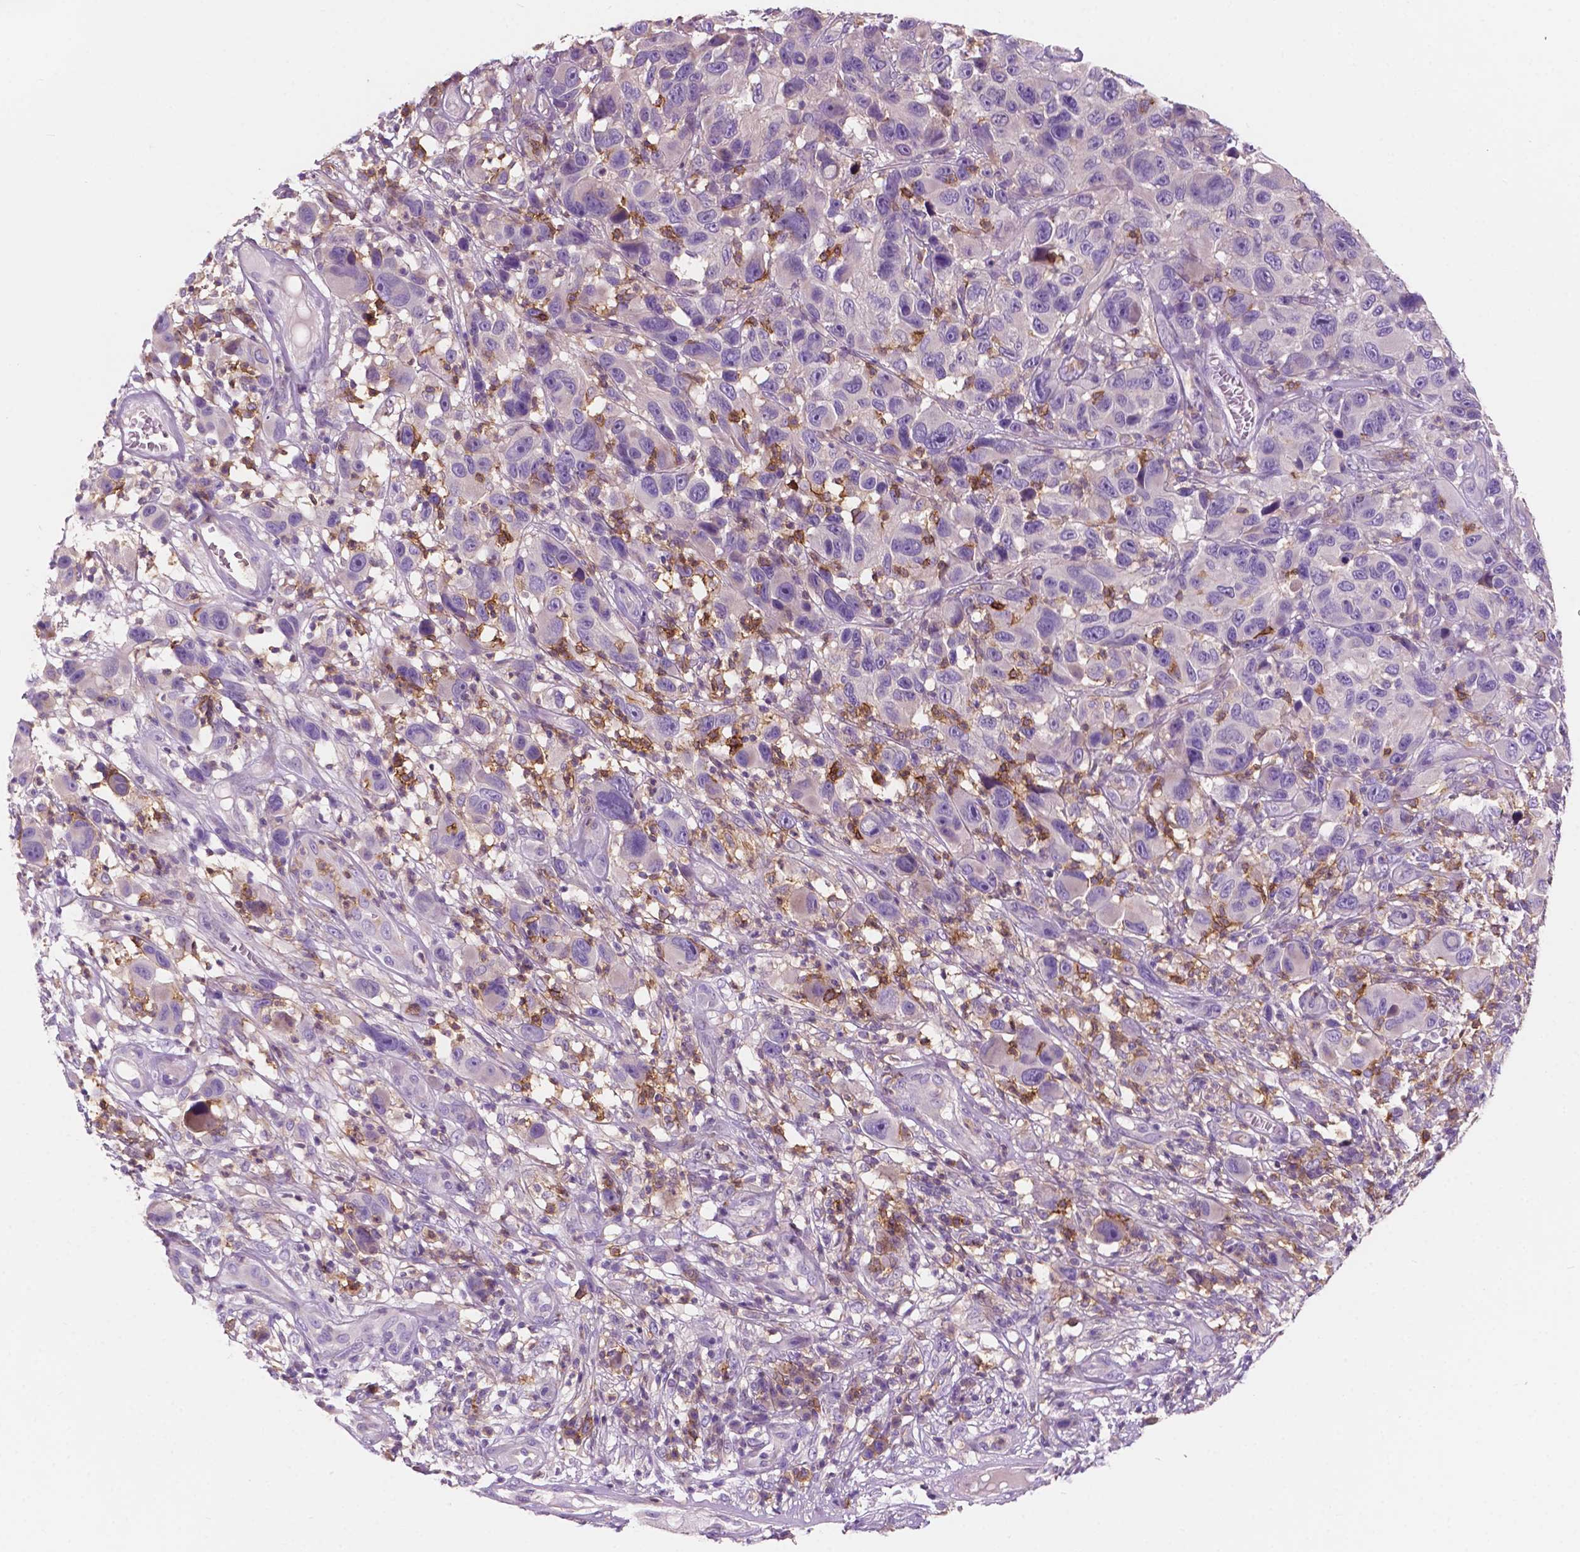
{"staining": {"intensity": "negative", "quantity": "none", "location": "none"}, "tissue": "melanoma", "cell_type": "Tumor cells", "image_type": "cancer", "snomed": [{"axis": "morphology", "description": "Malignant melanoma, NOS"}, {"axis": "topography", "description": "Skin"}], "caption": "There is no significant expression in tumor cells of melanoma. The staining was performed using DAB to visualize the protein expression in brown, while the nuclei were stained in blue with hematoxylin (Magnification: 20x).", "gene": "SEMA4A", "patient": {"sex": "male", "age": 53}}